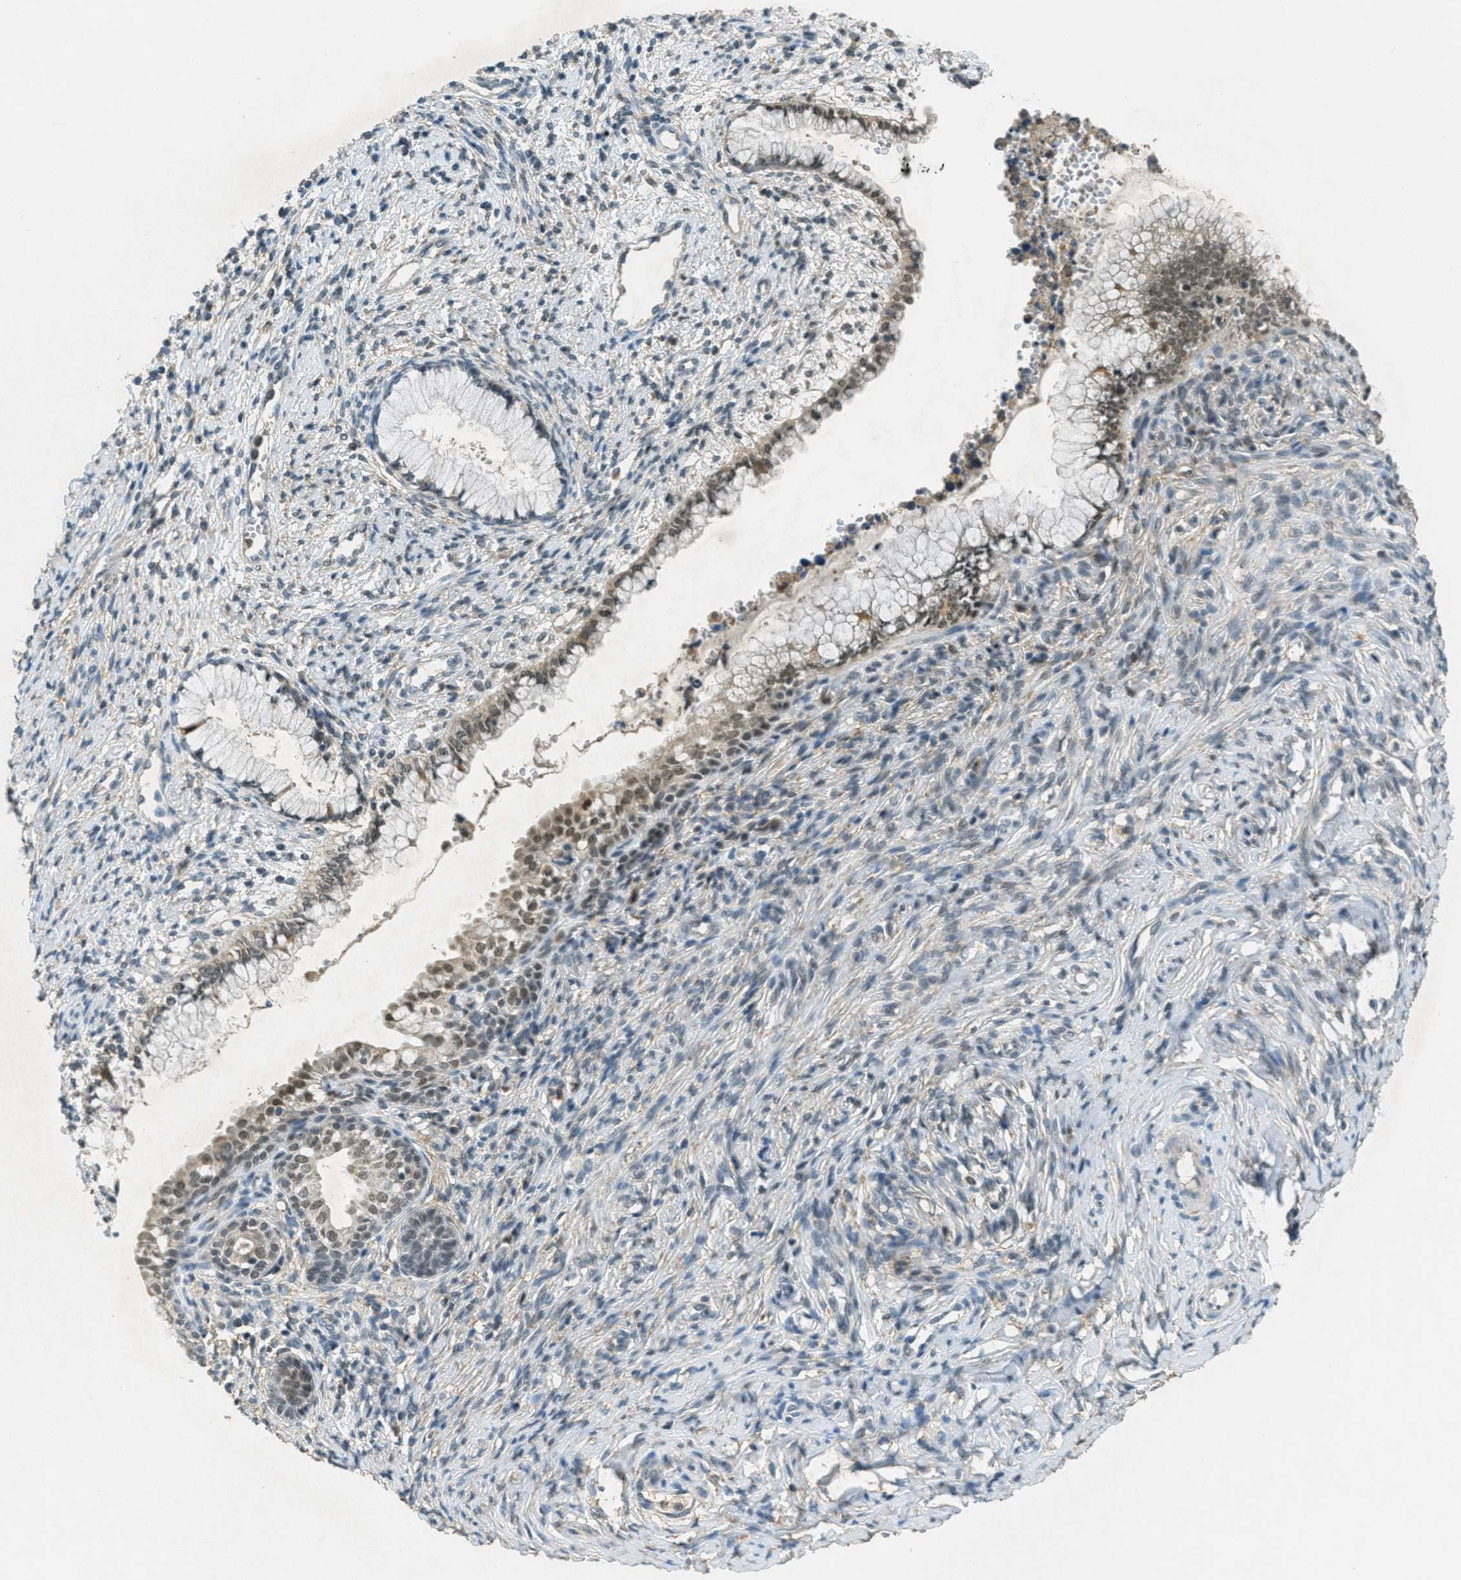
{"staining": {"intensity": "weak", "quantity": ">75%", "location": "nuclear"}, "tissue": "cervical cancer", "cell_type": "Tumor cells", "image_type": "cancer", "snomed": [{"axis": "morphology", "description": "Squamous cell carcinoma, NOS"}, {"axis": "topography", "description": "Cervix"}], "caption": "Cervical squamous cell carcinoma was stained to show a protein in brown. There is low levels of weak nuclear expression in approximately >75% of tumor cells.", "gene": "TCF20", "patient": {"sex": "female", "age": 63}}